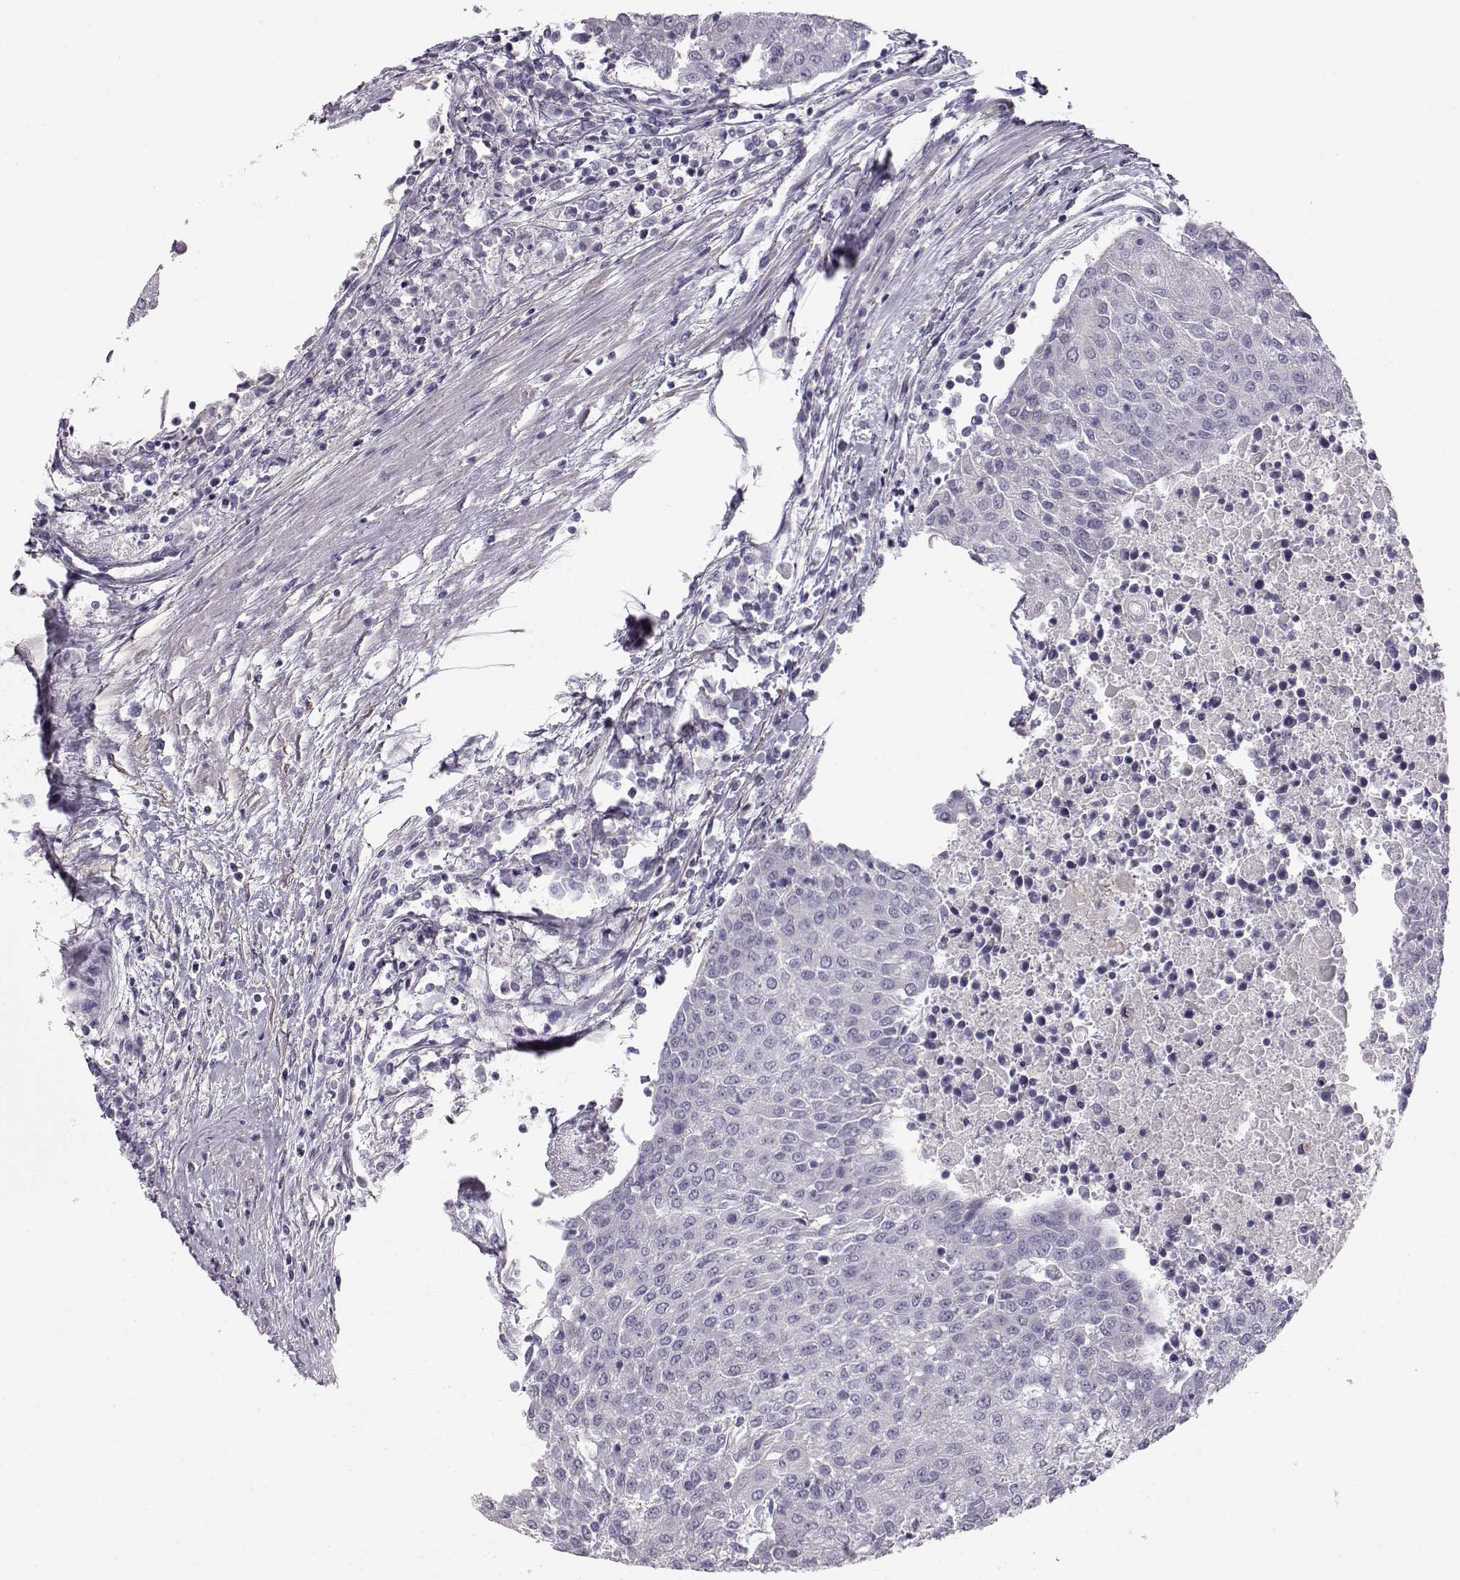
{"staining": {"intensity": "negative", "quantity": "none", "location": "none"}, "tissue": "urothelial cancer", "cell_type": "Tumor cells", "image_type": "cancer", "snomed": [{"axis": "morphology", "description": "Urothelial carcinoma, High grade"}, {"axis": "topography", "description": "Urinary bladder"}], "caption": "Tumor cells show no significant protein expression in urothelial cancer.", "gene": "GRK1", "patient": {"sex": "female", "age": 85}}